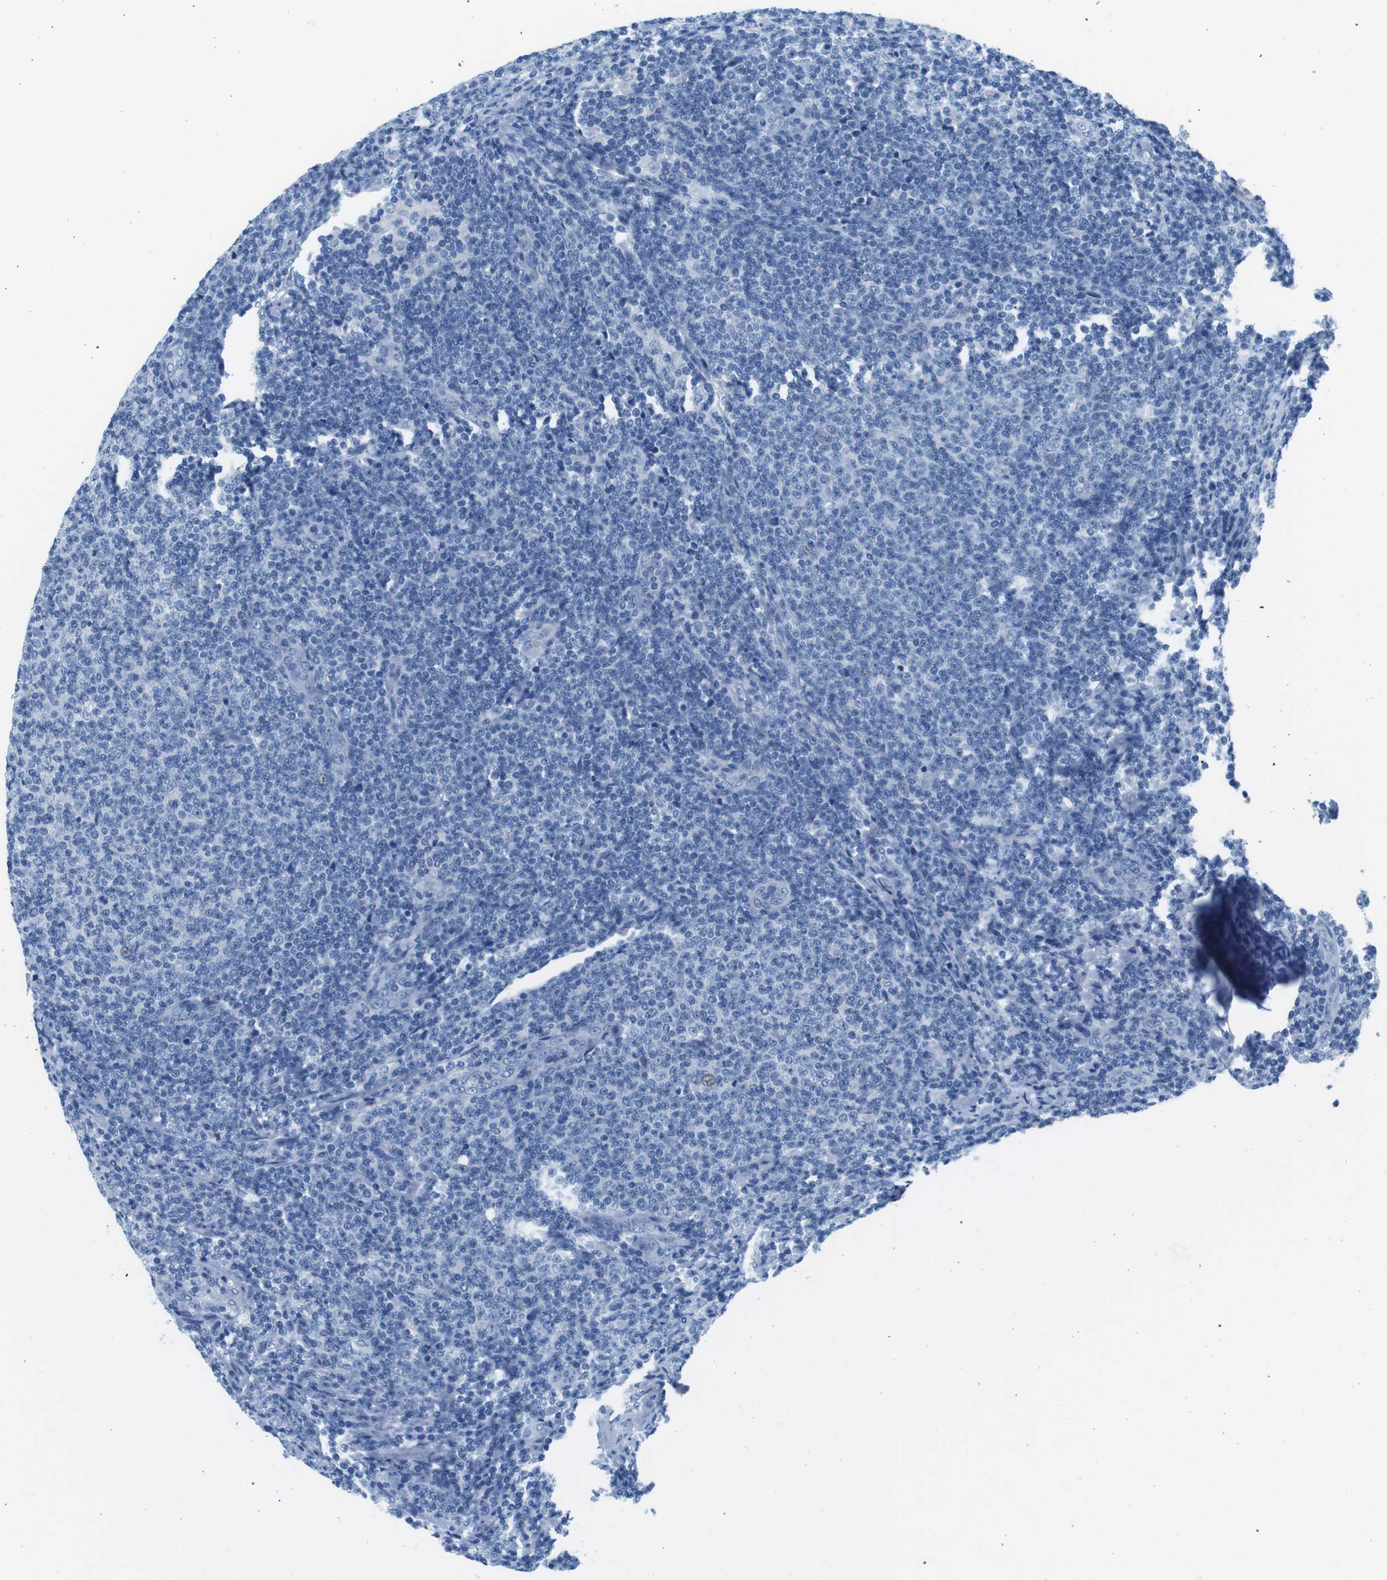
{"staining": {"intensity": "negative", "quantity": "none", "location": "none"}, "tissue": "lymphoma", "cell_type": "Tumor cells", "image_type": "cancer", "snomed": [{"axis": "morphology", "description": "Malignant lymphoma, non-Hodgkin's type, Low grade"}, {"axis": "topography", "description": "Lymph node"}], "caption": "Low-grade malignant lymphoma, non-Hodgkin's type was stained to show a protein in brown. There is no significant staining in tumor cells.", "gene": "MUC2", "patient": {"sex": "male", "age": 66}}